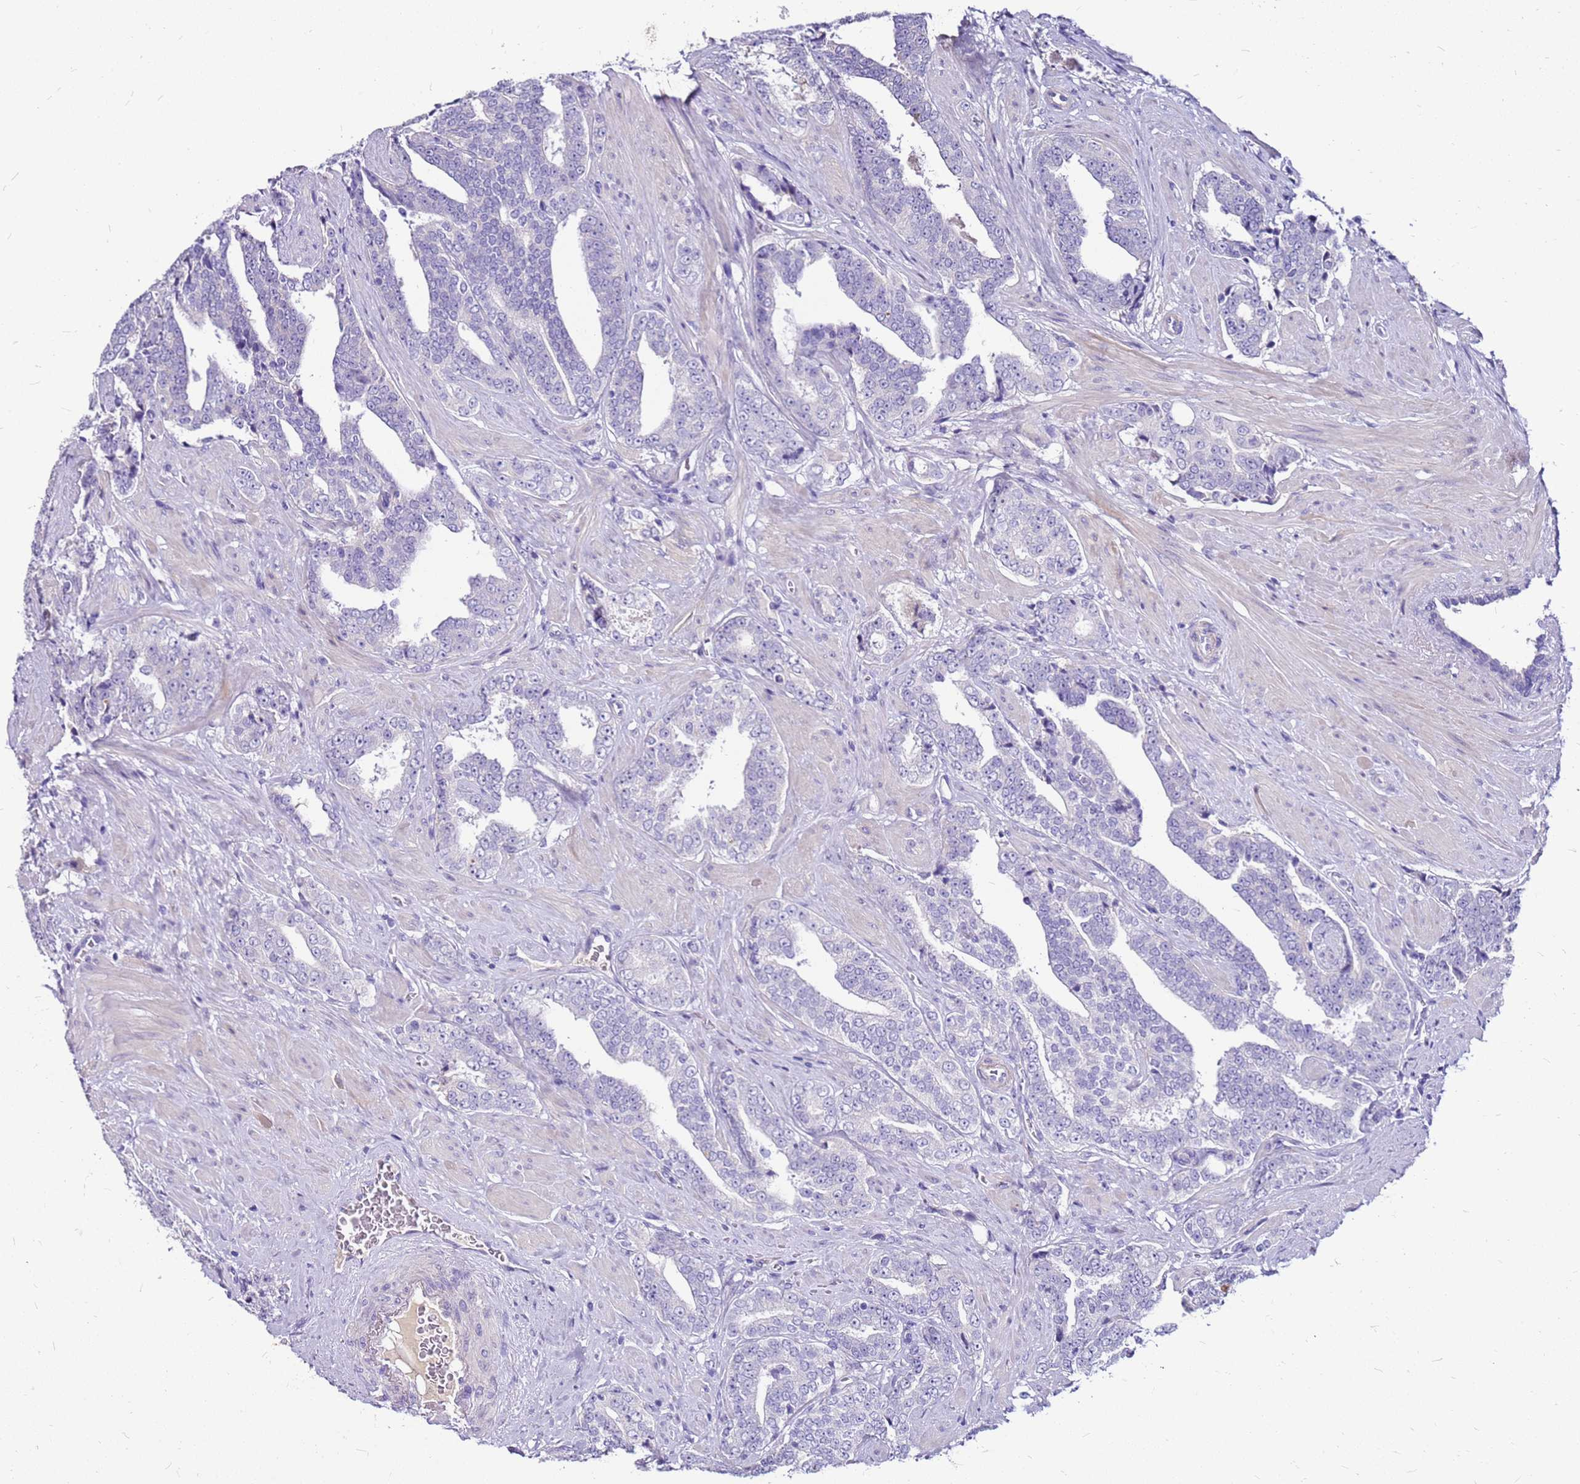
{"staining": {"intensity": "negative", "quantity": "none", "location": "none"}, "tissue": "prostate cancer", "cell_type": "Tumor cells", "image_type": "cancer", "snomed": [{"axis": "morphology", "description": "Adenocarcinoma, High grade"}, {"axis": "topography", "description": "Prostate"}], "caption": "Immunohistochemical staining of adenocarcinoma (high-grade) (prostate) reveals no significant staining in tumor cells.", "gene": "DCDC2B", "patient": {"sex": "male", "age": 67}}